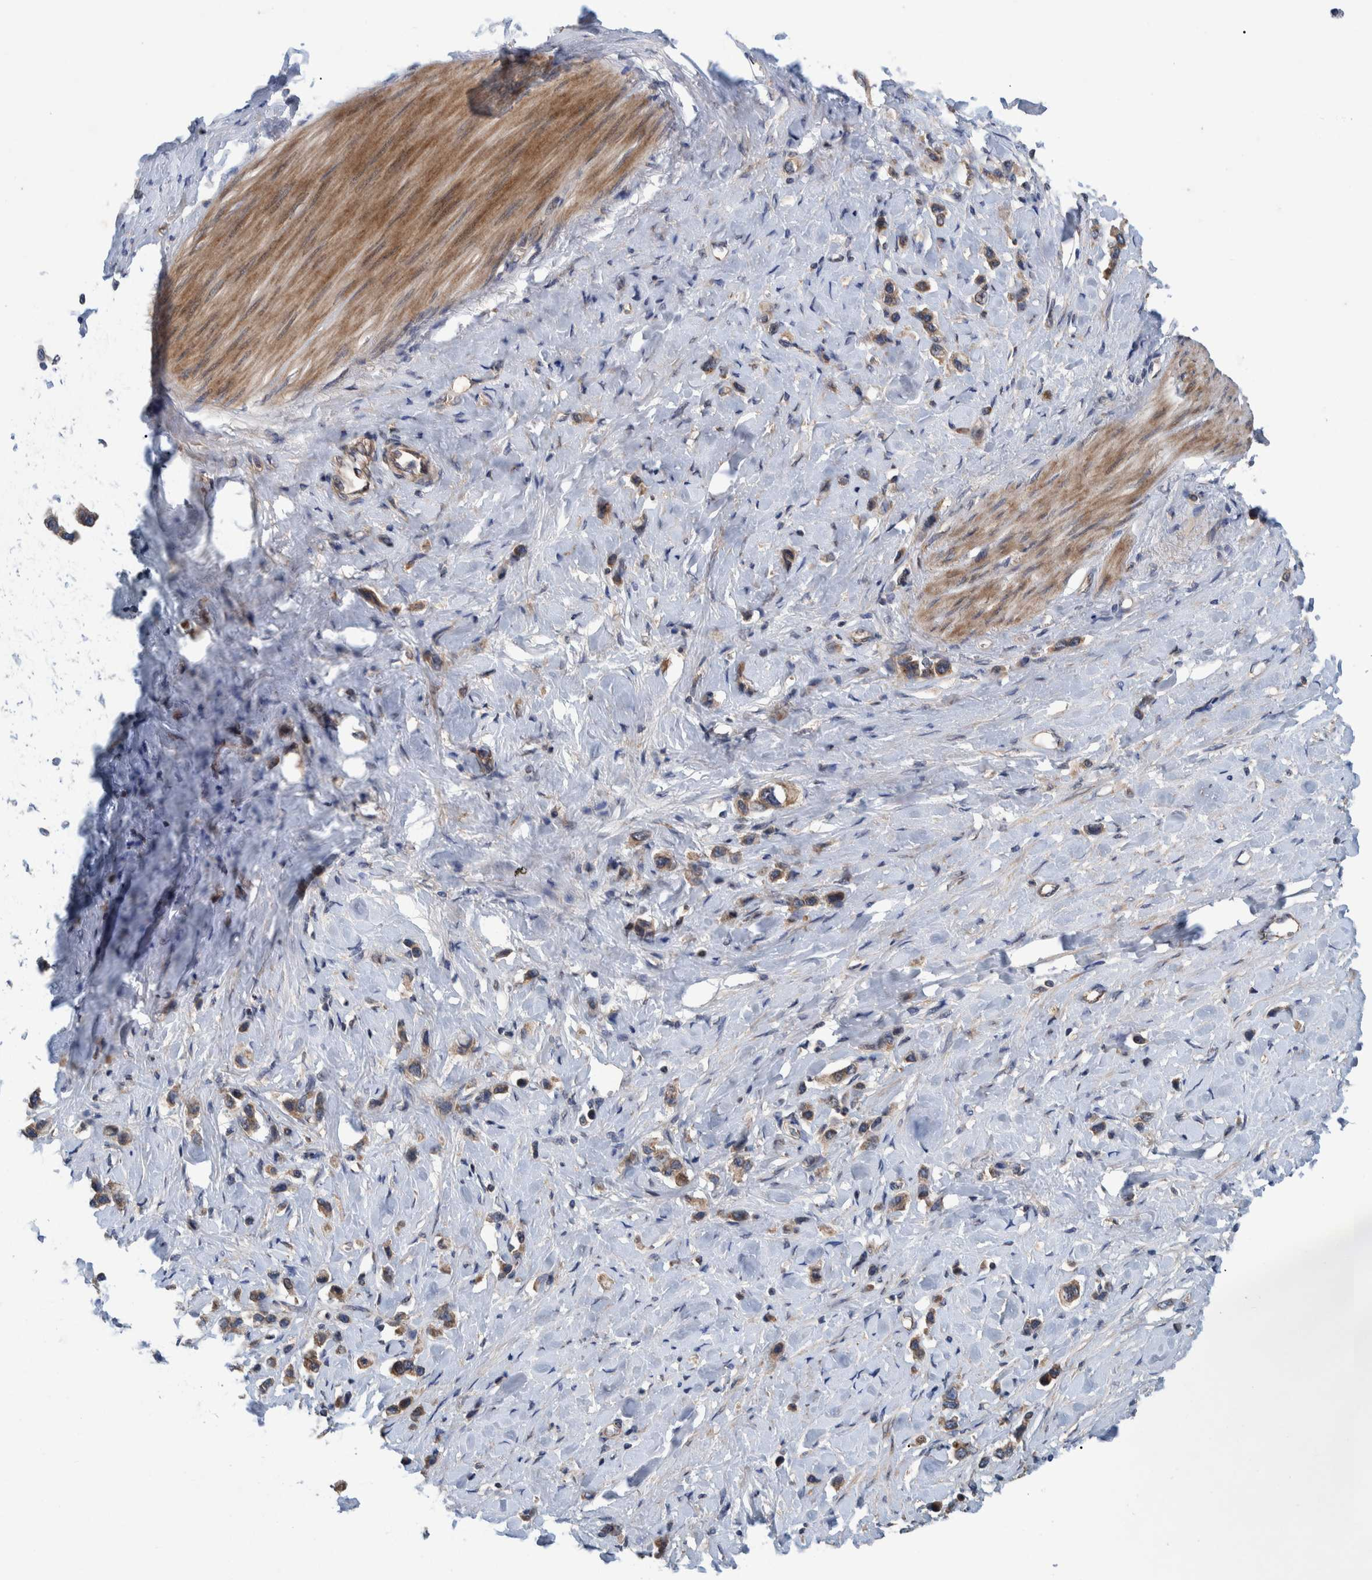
{"staining": {"intensity": "moderate", "quantity": ">75%", "location": "cytoplasmic/membranous"}, "tissue": "stomach cancer", "cell_type": "Tumor cells", "image_type": "cancer", "snomed": [{"axis": "morphology", "description": "Adenocarcinoma, NOS"}, {"axis": "topography", "description": "Stomach"}], "caption": "IHC micrograph of neoplastic tissue: stomach cancer (adenocarcinoma) stained using immunohistochemistry shows medium levels of moderate protein expression localized specifically in the cytoplasmic/membranous of tumor cells, appearing as a cytoplasmic/membranous brown color.", "gene": "ITIH3", "patient": {"sex": "female", "age": 65}}